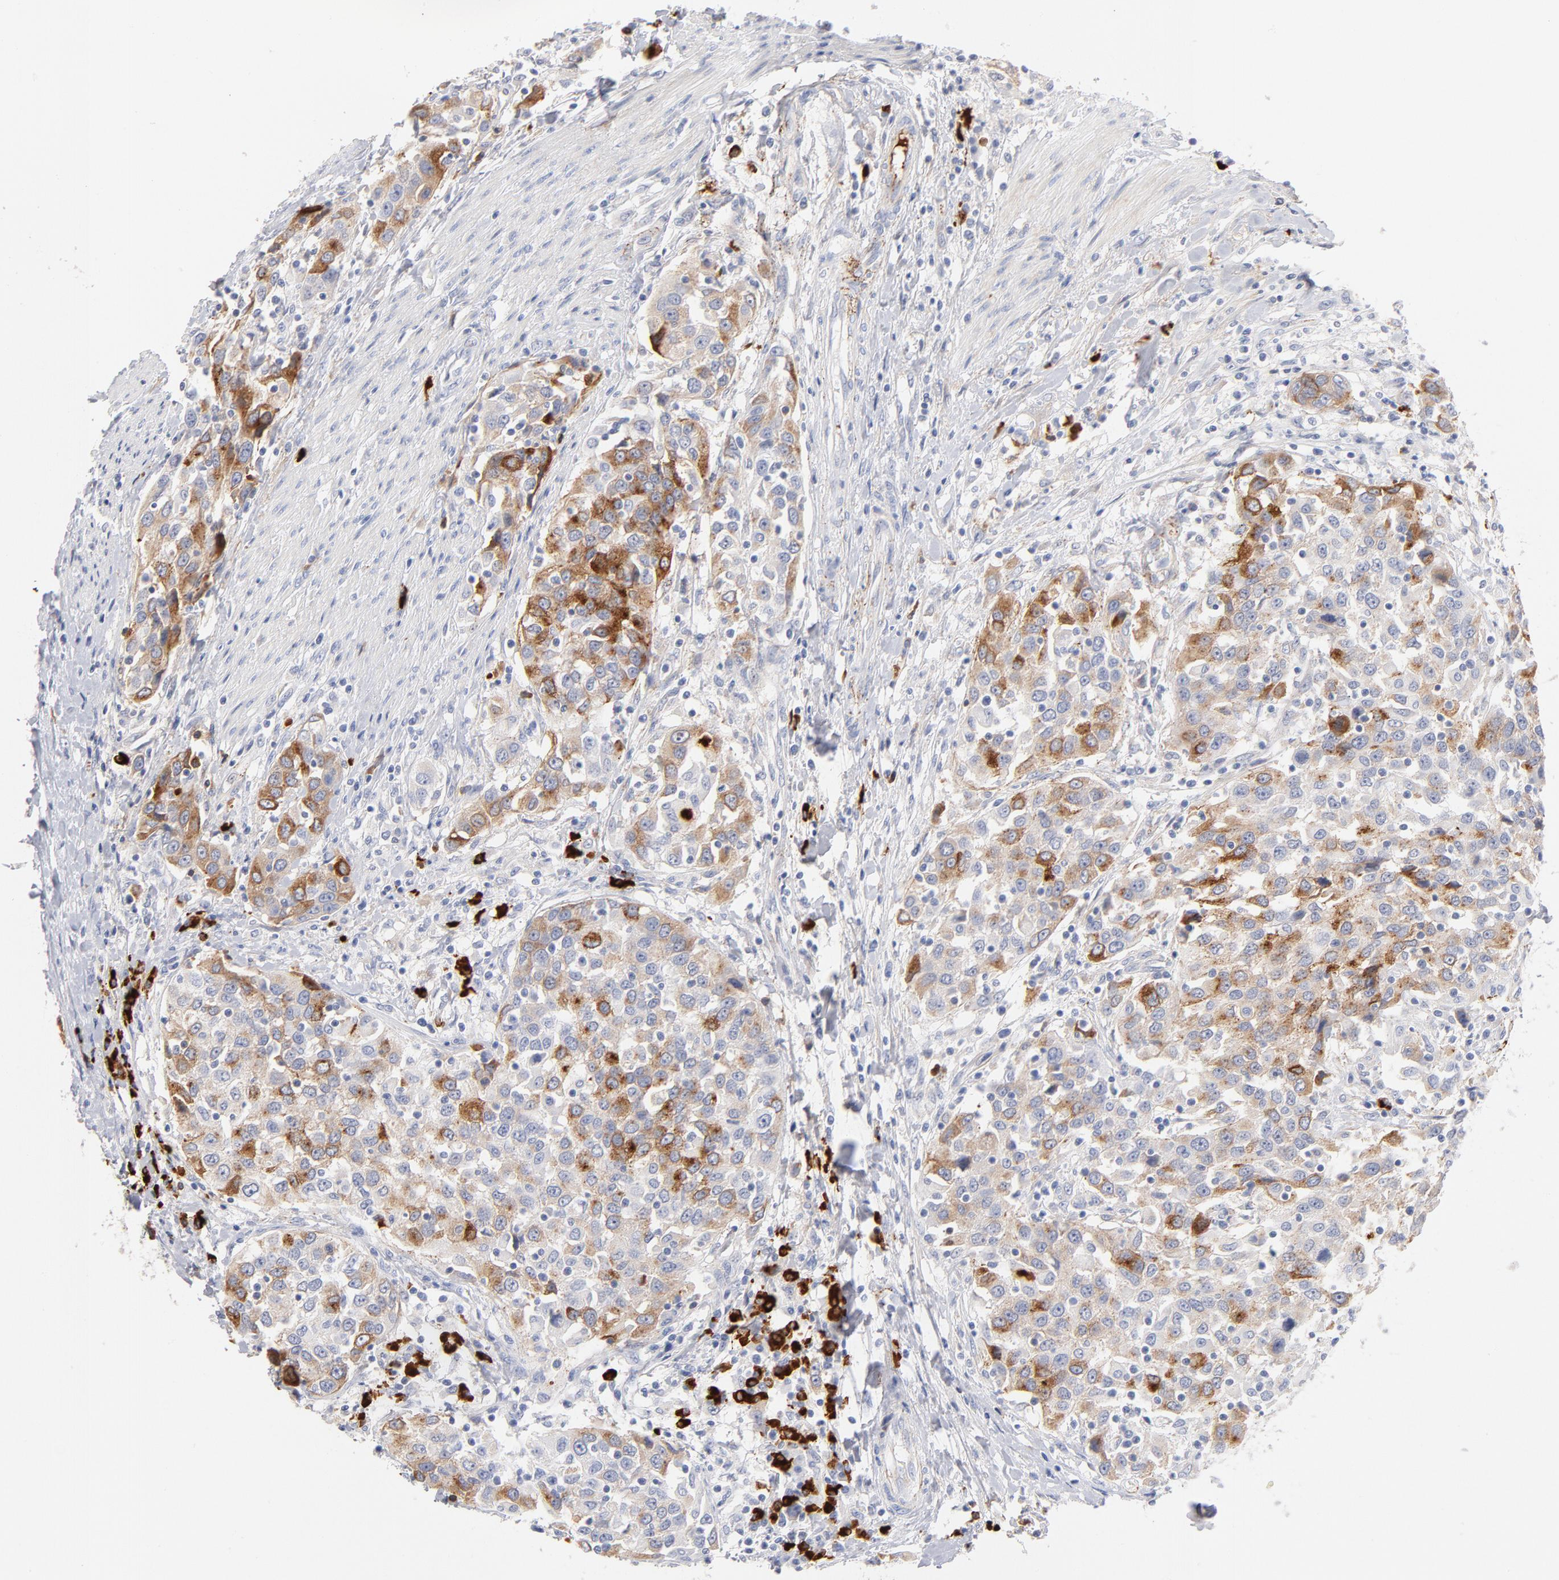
{"staining": {"intensity": "weak", "quantity": "<25%", "location": "cytoplasmic/membranous"}, "tissue": "urothelial cancer", "cell_type": "Tumor cells", "image_type": "cancer", "snomed": [{"axis": "morphology", "description": "Urothelial carcinoma, High grade"}, {"axis": "topography", "description": "Urinary bladder"}], "caption": "High magnification brightfield microscopy of urothelial cancer stained with DAB (3,3'-diaminobenzidine) (brown) and counterstained with hematoxylin (blue): tumor cells show no significant expression.", "gene": "PLAT", "patient": {"sex": "female", "age": 80}}